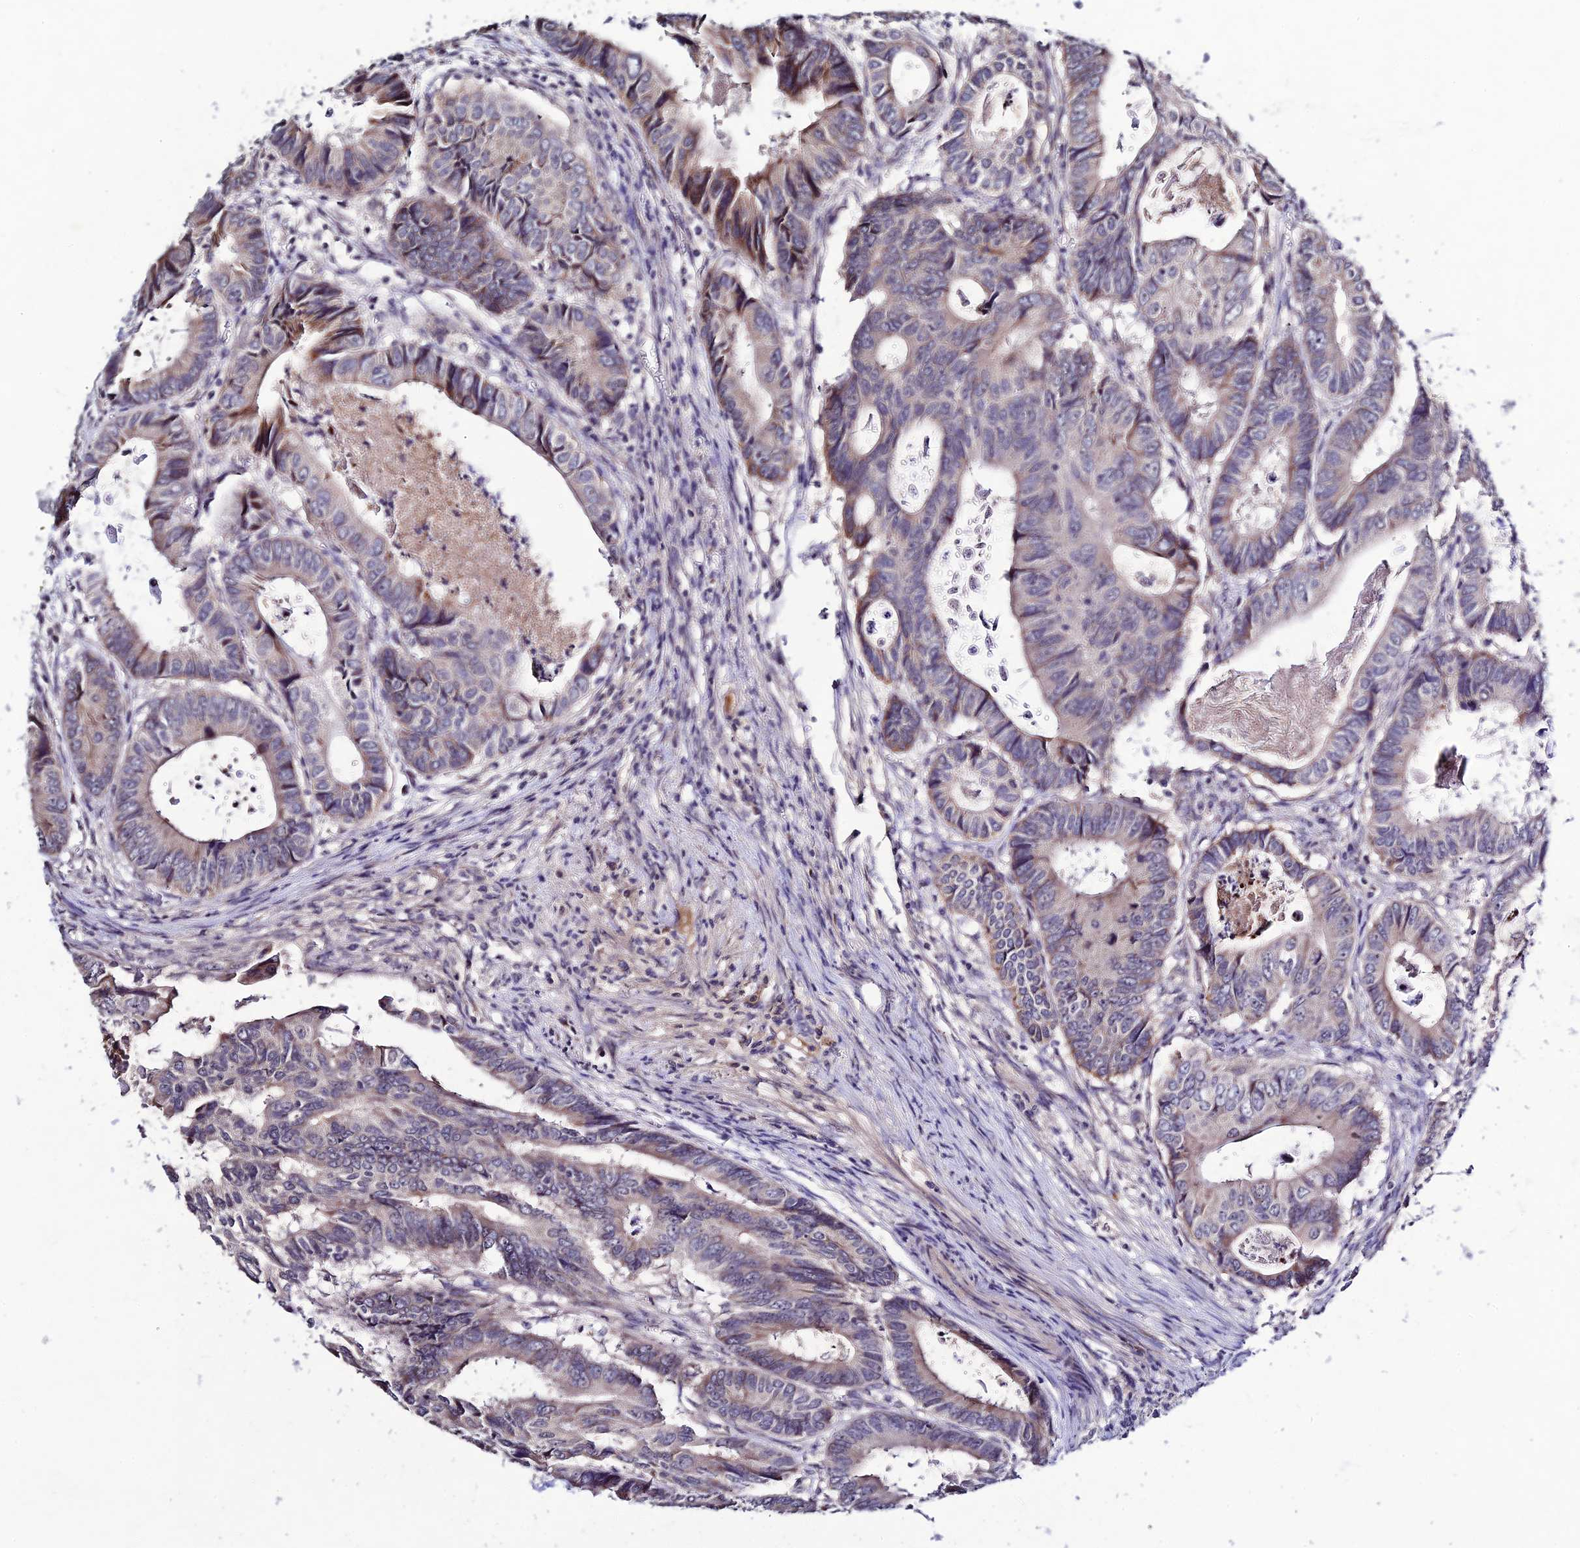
{"staining": {"intensity": "weak", "quantity": "<25%", "location": "cytoplasmic/membranous"}, "tissue": "colorectal cancer", "cell_type": "Tumor cells", "image_type": "cancer", "snomed": [{"axis": "morphology", "description": "Adenocarcinoma, NOS"}, {"axis": "topography", "description": "Colon"}], "caption": "A micrograph of human colorectal adenocarcinoma is negative for staining in tumor cells.", "gene": "CHST5", "patient": {"sex": "male", "age": 85}}